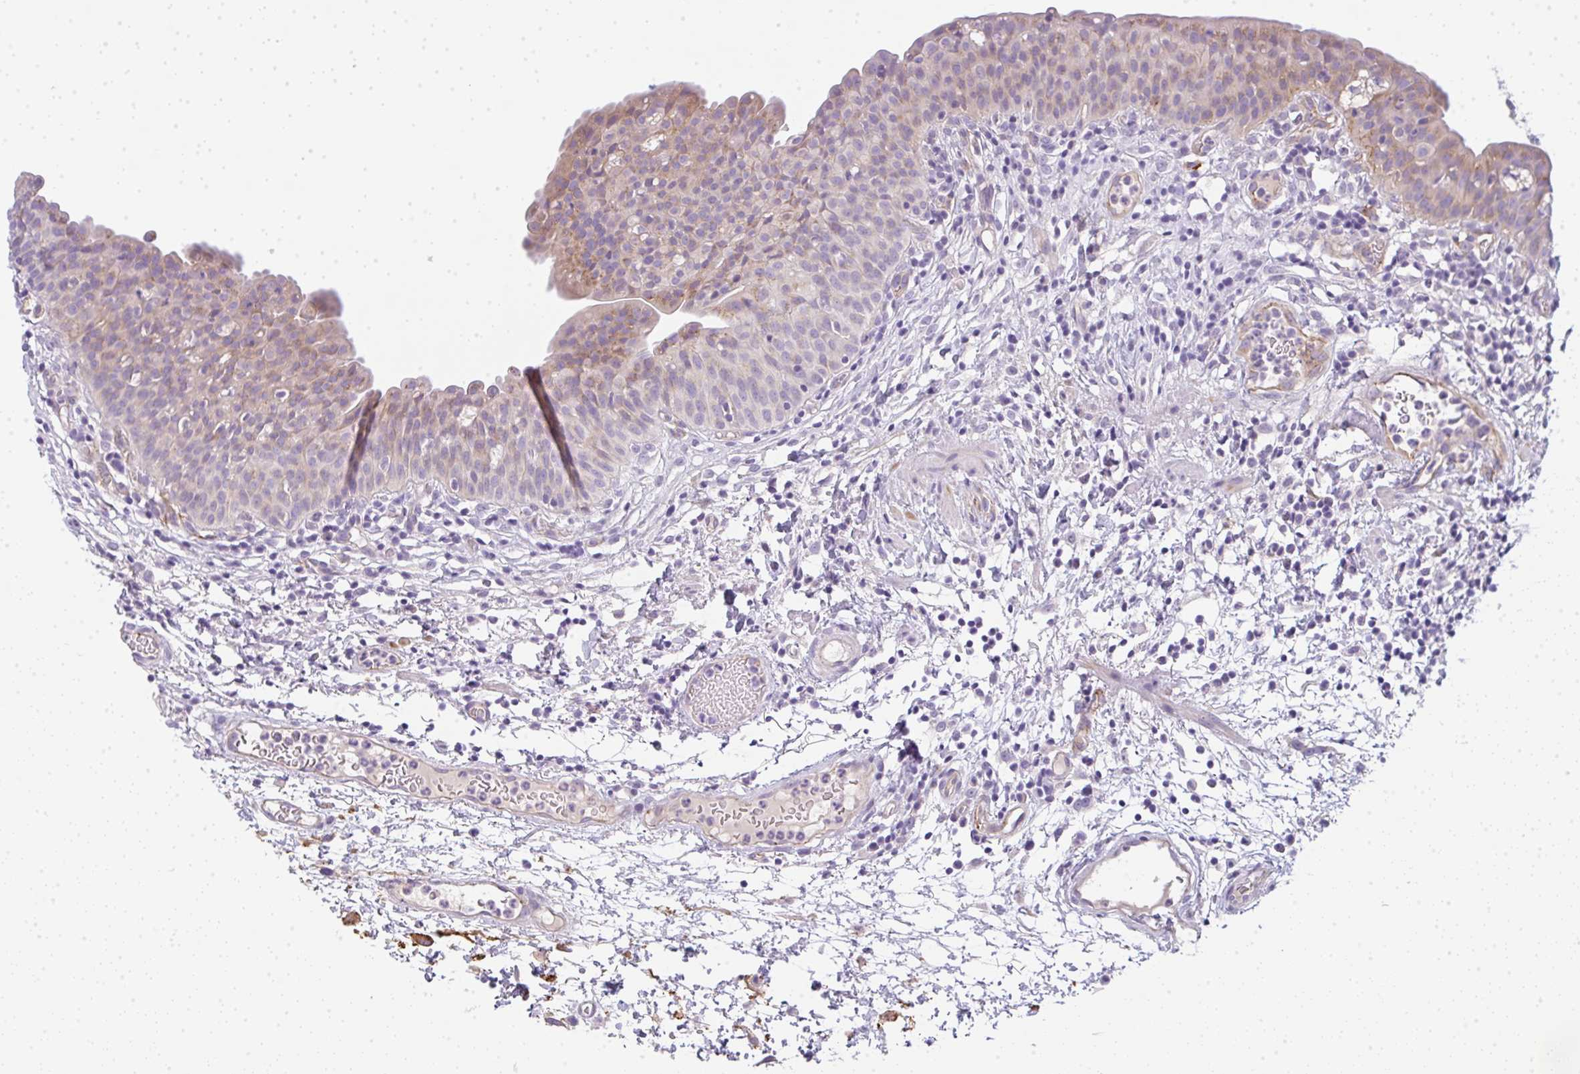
{"staining": {"intensity": "weak", "quantity": "25%-75%", "location": "cytoplasmic/membranous"}, "tissue": "urinary bladder", "cell_type": "Urothelial cells", "image_type": "normal", "snomed": [{"axis": "morphology", "description": "Normal tissue, NOS"}, {"axis": "morphology", "description": "Inflammation, NOS"}, {"axis": "topography", "description": "Urinary bladder"}], "caption": "Immunohistochemical staining of benign urinary bladder shows low levels of weak cytoplasmic/membranous expression in approximately 25%-75% of urothelial cells.", "gene": "LPAR4", "patient": {"sex": "male", "age": 57}}